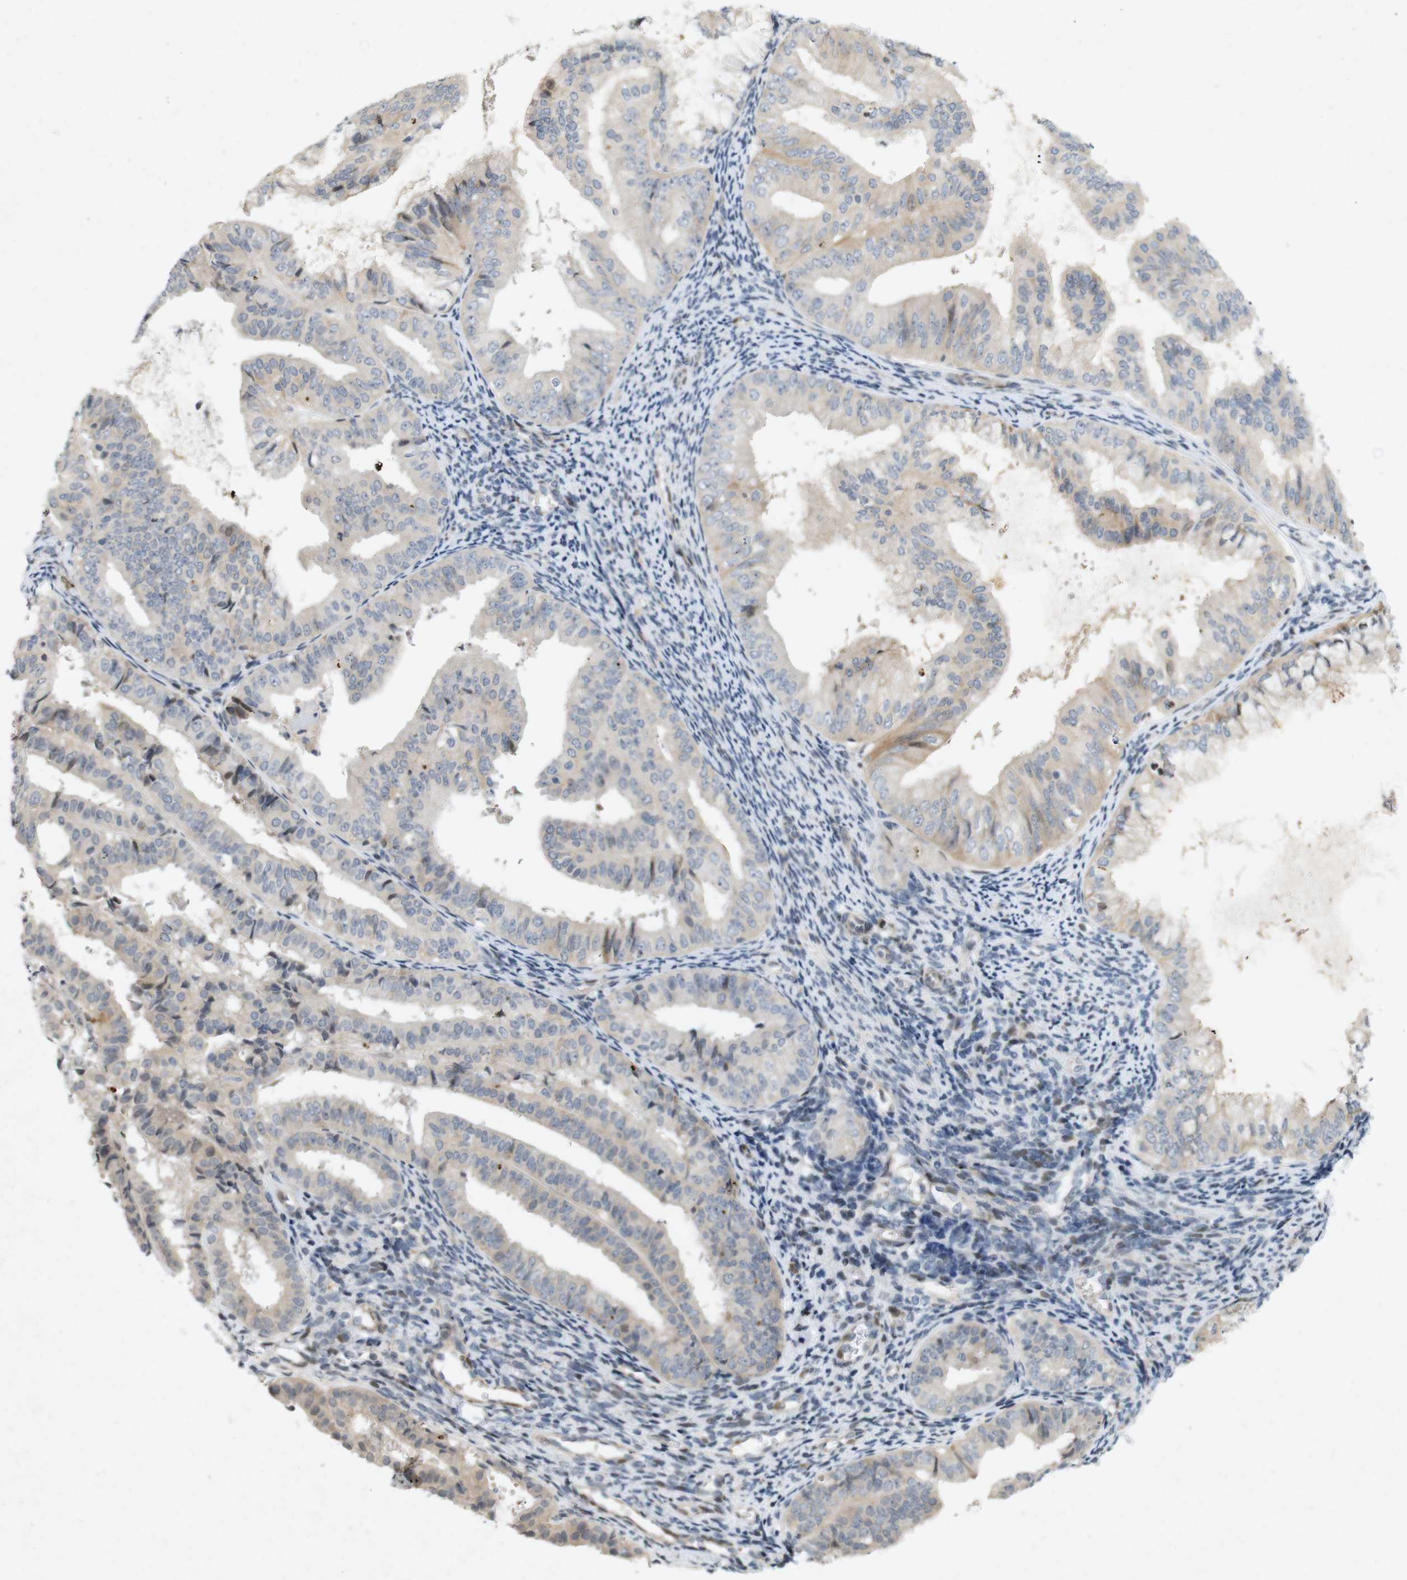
{"staining": {"intensity": "weak", "quantity": "25%-75%", "location": "cytoplasmic/membranous"}, "tissue": "endometrial cancer", "cell_type": "Tumor cells", "image_type": "cancer", "snomed": [{"axis": "morphology", "description": "Adenocarcinoma, NOS"}, {"axis": "topography", "description": "Endometrium"}], "caption": "A brown stain labels weak cytoplasmic/membranous staining of a protein in endometrial cancer tumor cells.", "gene": "PPP1R14A", "patient": {"sex": "female", "age": 63}}